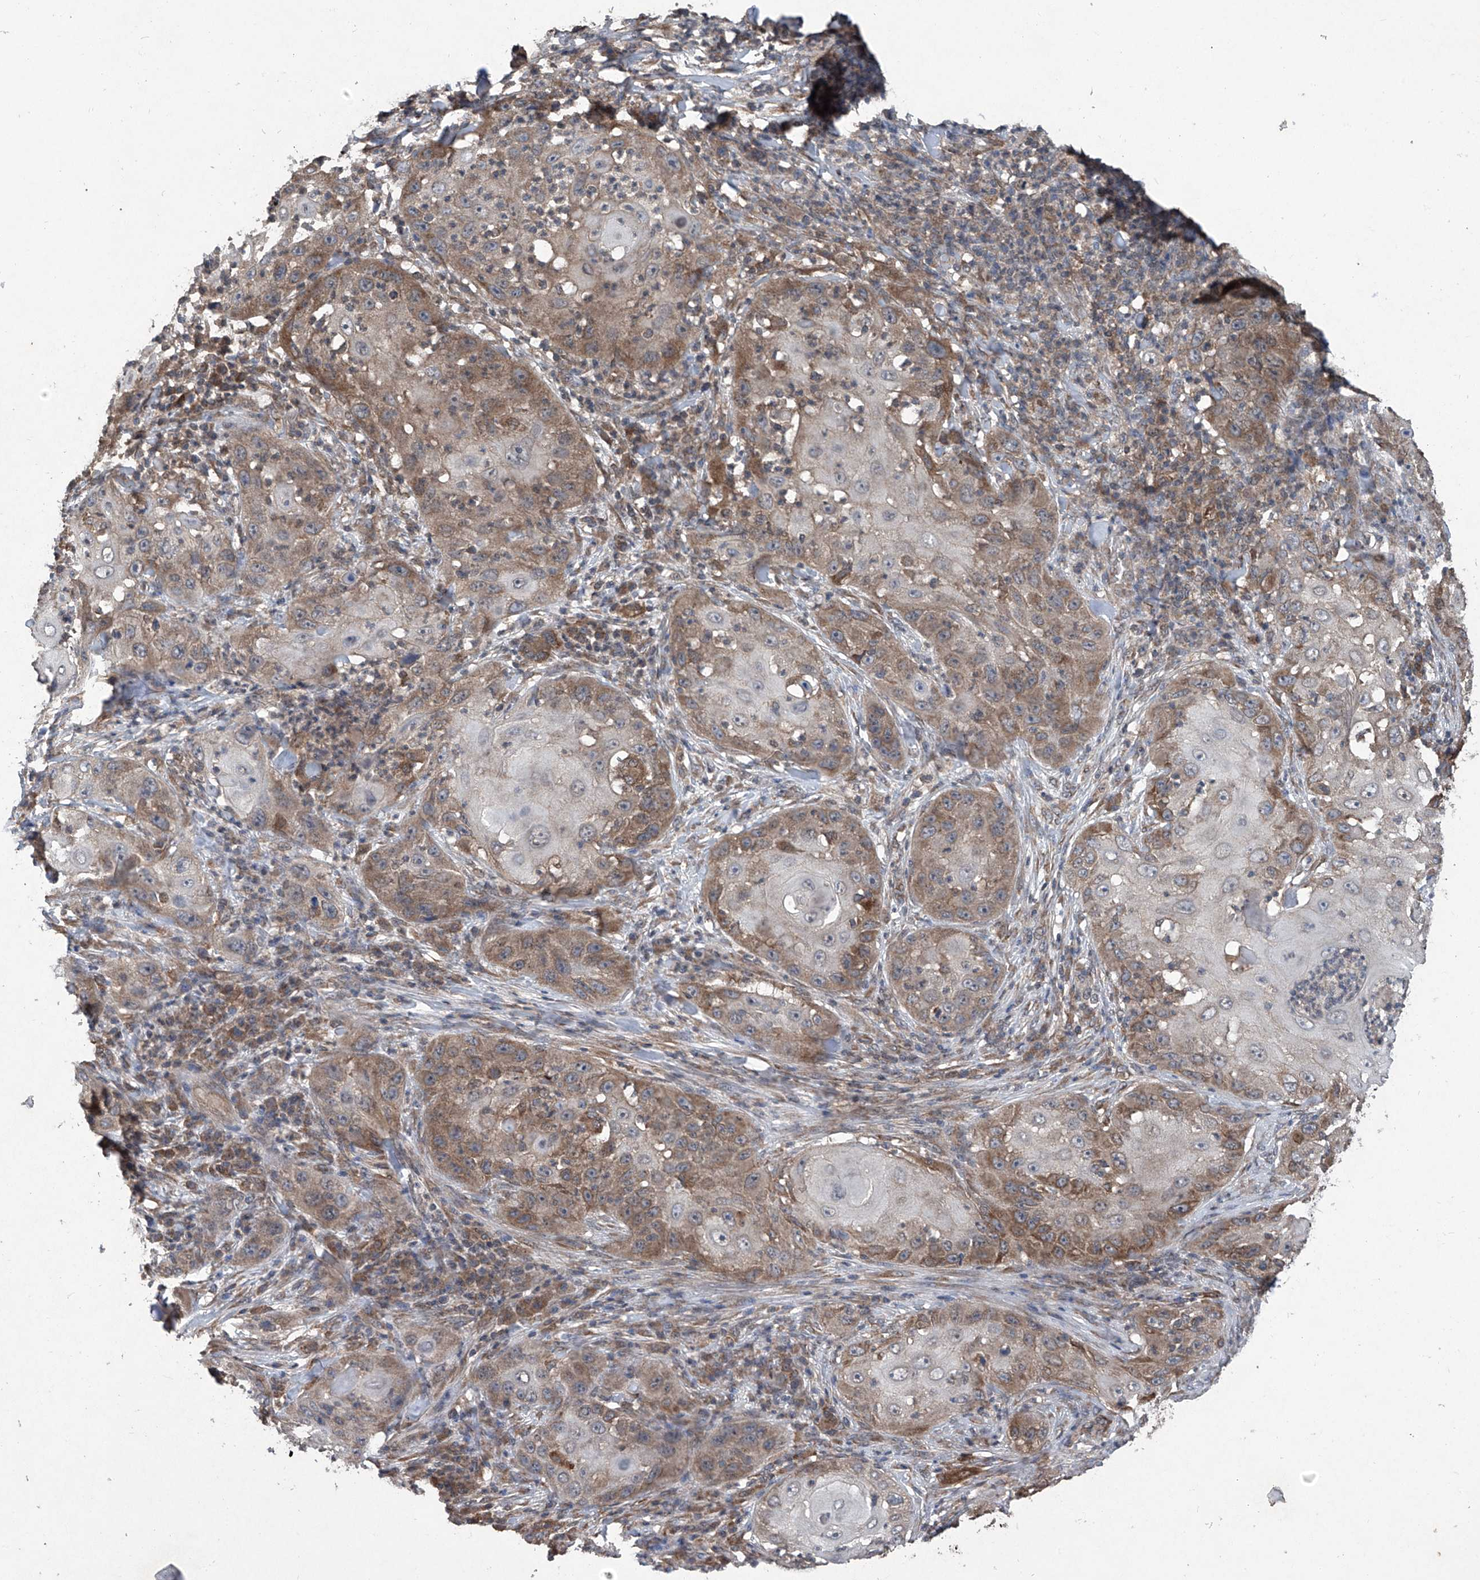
{"staining": {"intensity": "moderate", "quantity": "25%-75%", "location": "cytoplasmic/membranous"}, "tissue": "skin cancer", "cell_type": "Tumor cells", "image_type": "cancer", "snomed": [{"axis": "morphology", "description": "Squamous cell carcinoma, NOS"}, {"axis": "topography", "description": "Skin"}], "caption": "A brown stain labels moderate cytoplasmic/membranous staining of a protein in squamous cell carcinoma (skin) tumor cells.", "gene": "SUMF2", "patient": {"sex": "female", "age": 44}}